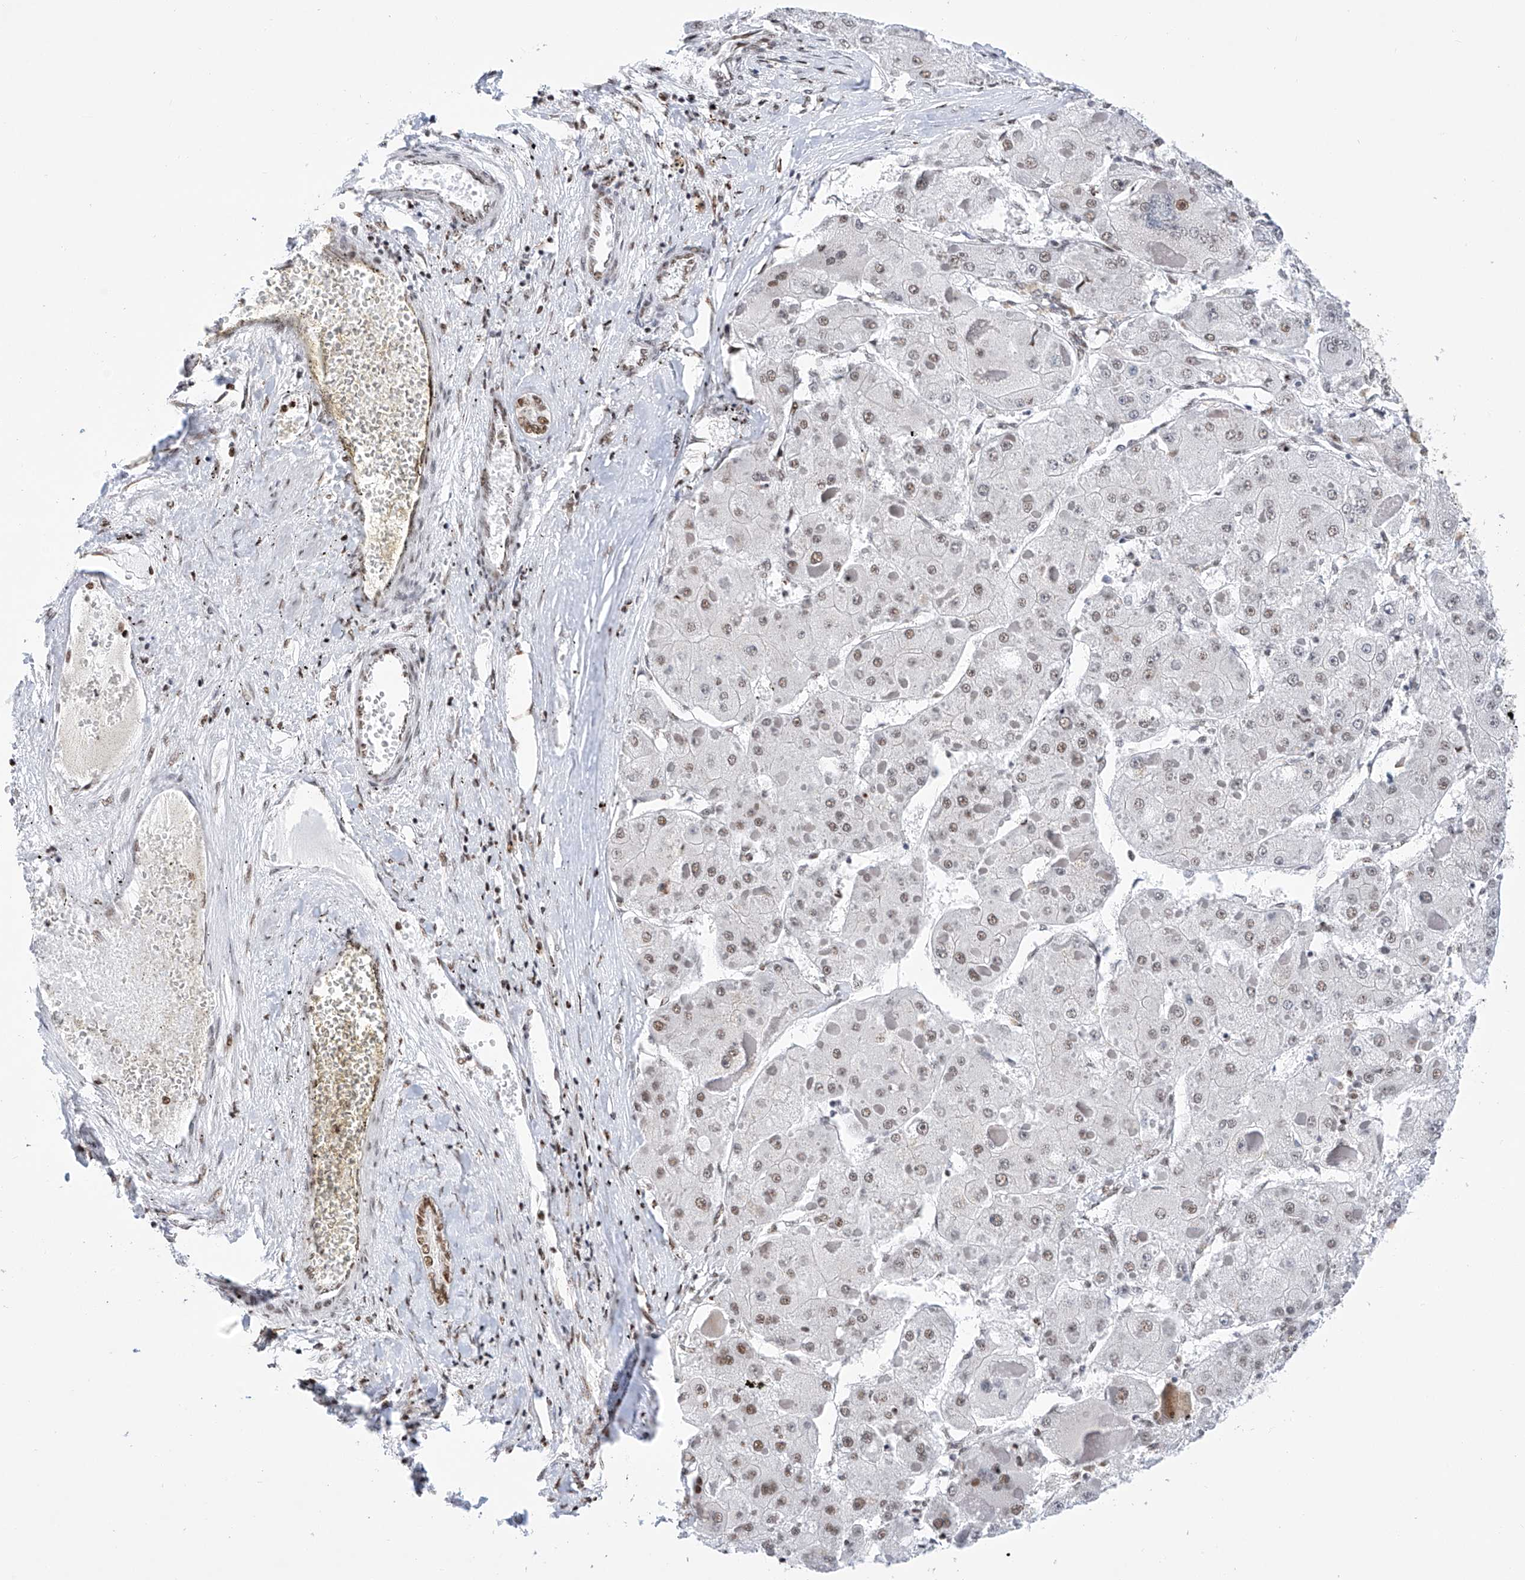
{"staining": {"intensity": "moderate", "quantity": "25%-75%", "location": "nuclear"}, "tissue": "liver cancer", "cell_type": "Tumor cells", "image_type": "cancer", "snomed": [{"axis": "morphology", "description": "Carcinoma, Hepatocellular, NOS"}, {"axis": "topography", "description": "Liver"}], "caption": "Liver cancer (hepatocellular carcinoma) was stained to show a protein in brown. There is medium levels of moderate nuclear positivity in approximately 25%-75% of tumor cells. The staining was performed using DAB to visualize the protein expression in brown, while the nuclei were stained in blue with hematoxylin (Magnification: 20x).", "gene": "SRSF6", "patient": {"sex": "female", "age": 73}}